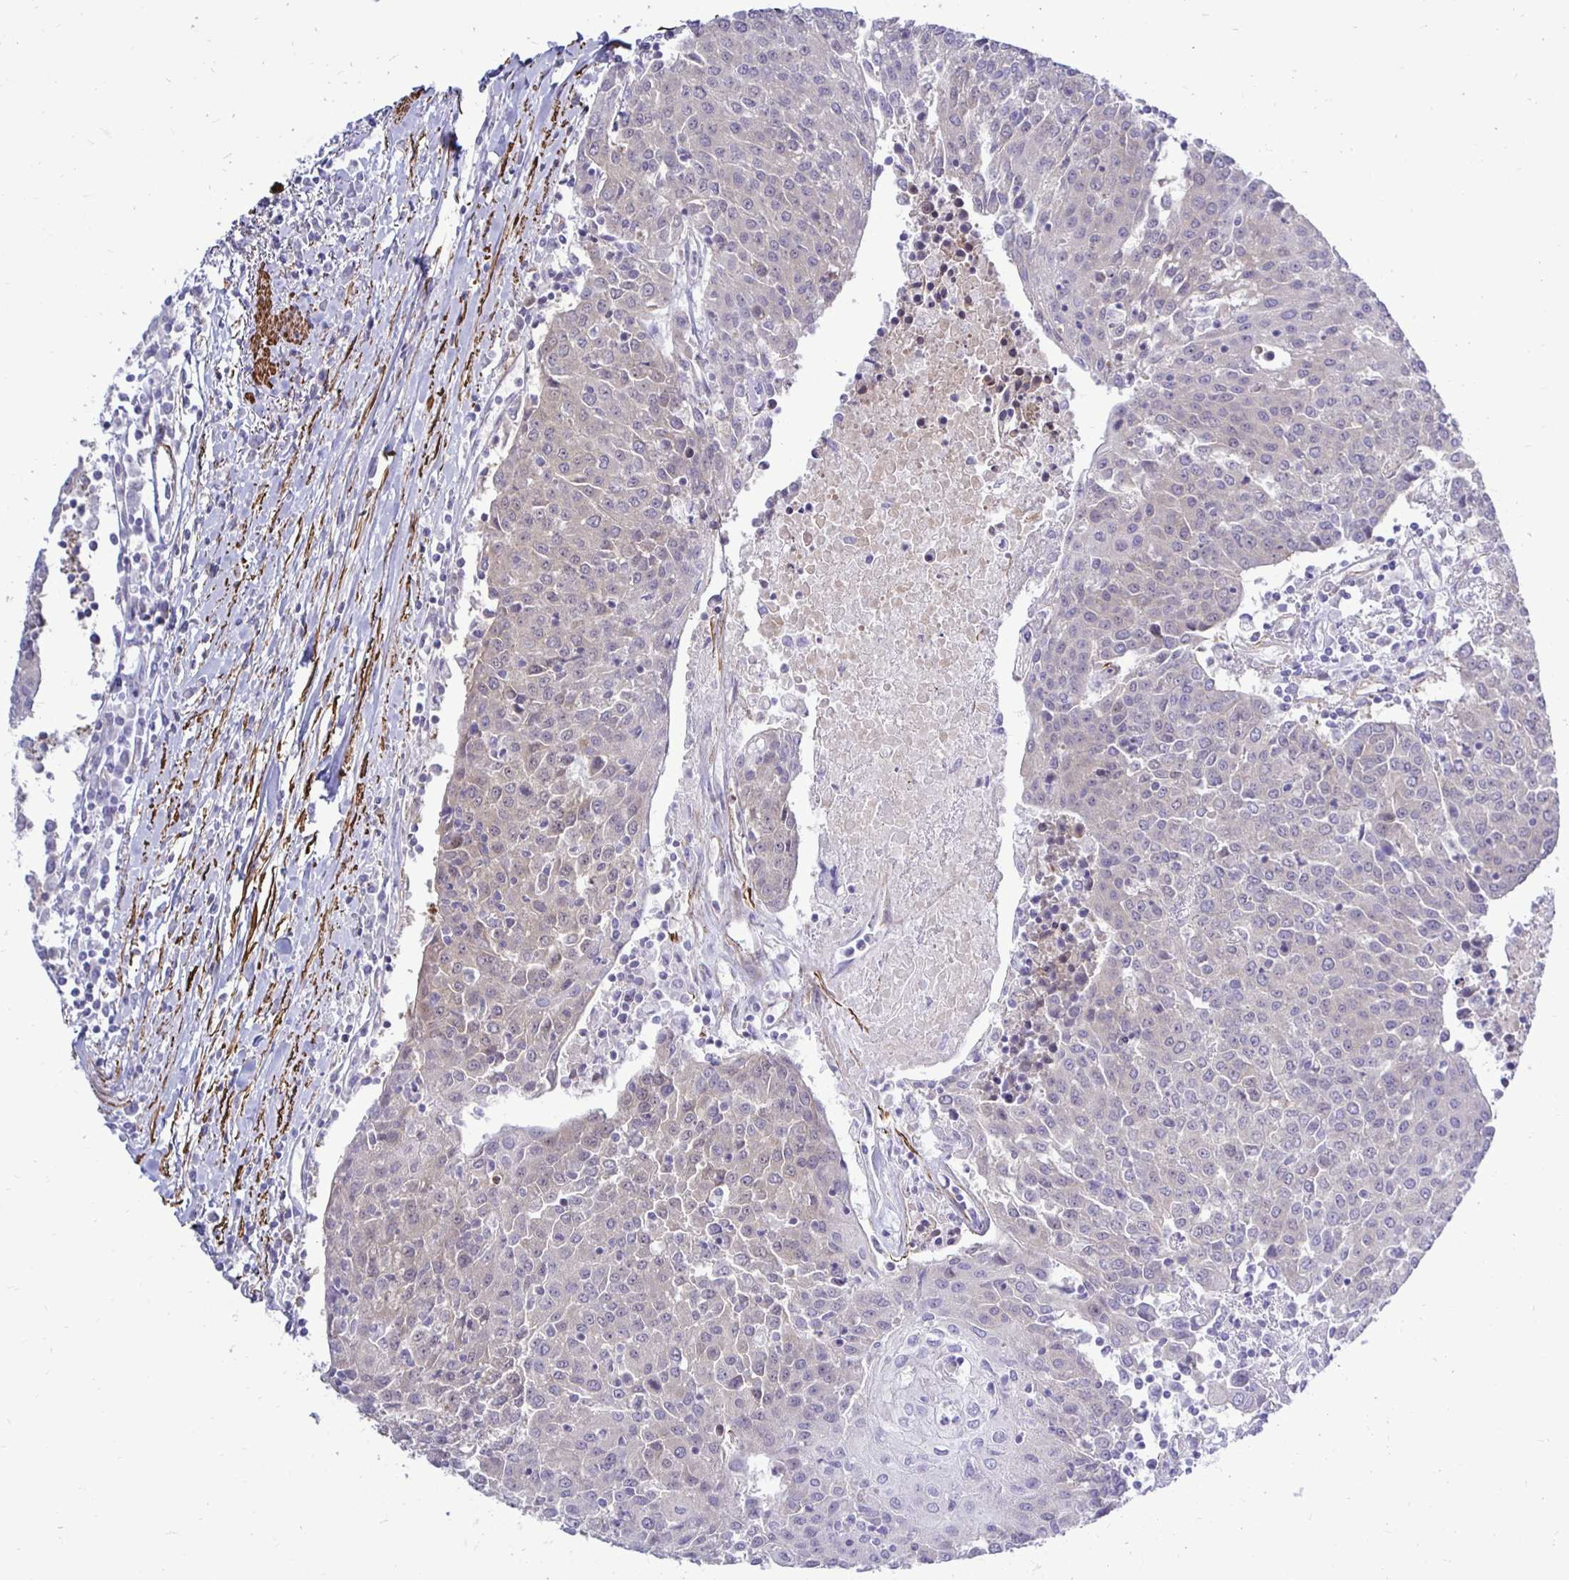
{"staining": {"intensity": "negative", "quantity": "none", "location": "none"}, "tissue": "urothelial cancer", "cell_type": "Tumor cells", "image_type": "cancer", "snomed": [{"axis": "morphology", "description": "Urothelial carcinoma, High grade"}, {"axis": "topography", "description": "Urinary bladder"}], "caption": "High power microscopy photomicrograph of an IHC micrograph of high-grade urothelial carcinoma, revealing no significant staining in tumor cells. Nuclei are stained in blue.", "gene": "CTPS1", "patient": {"sex": "female", "age": 85}}